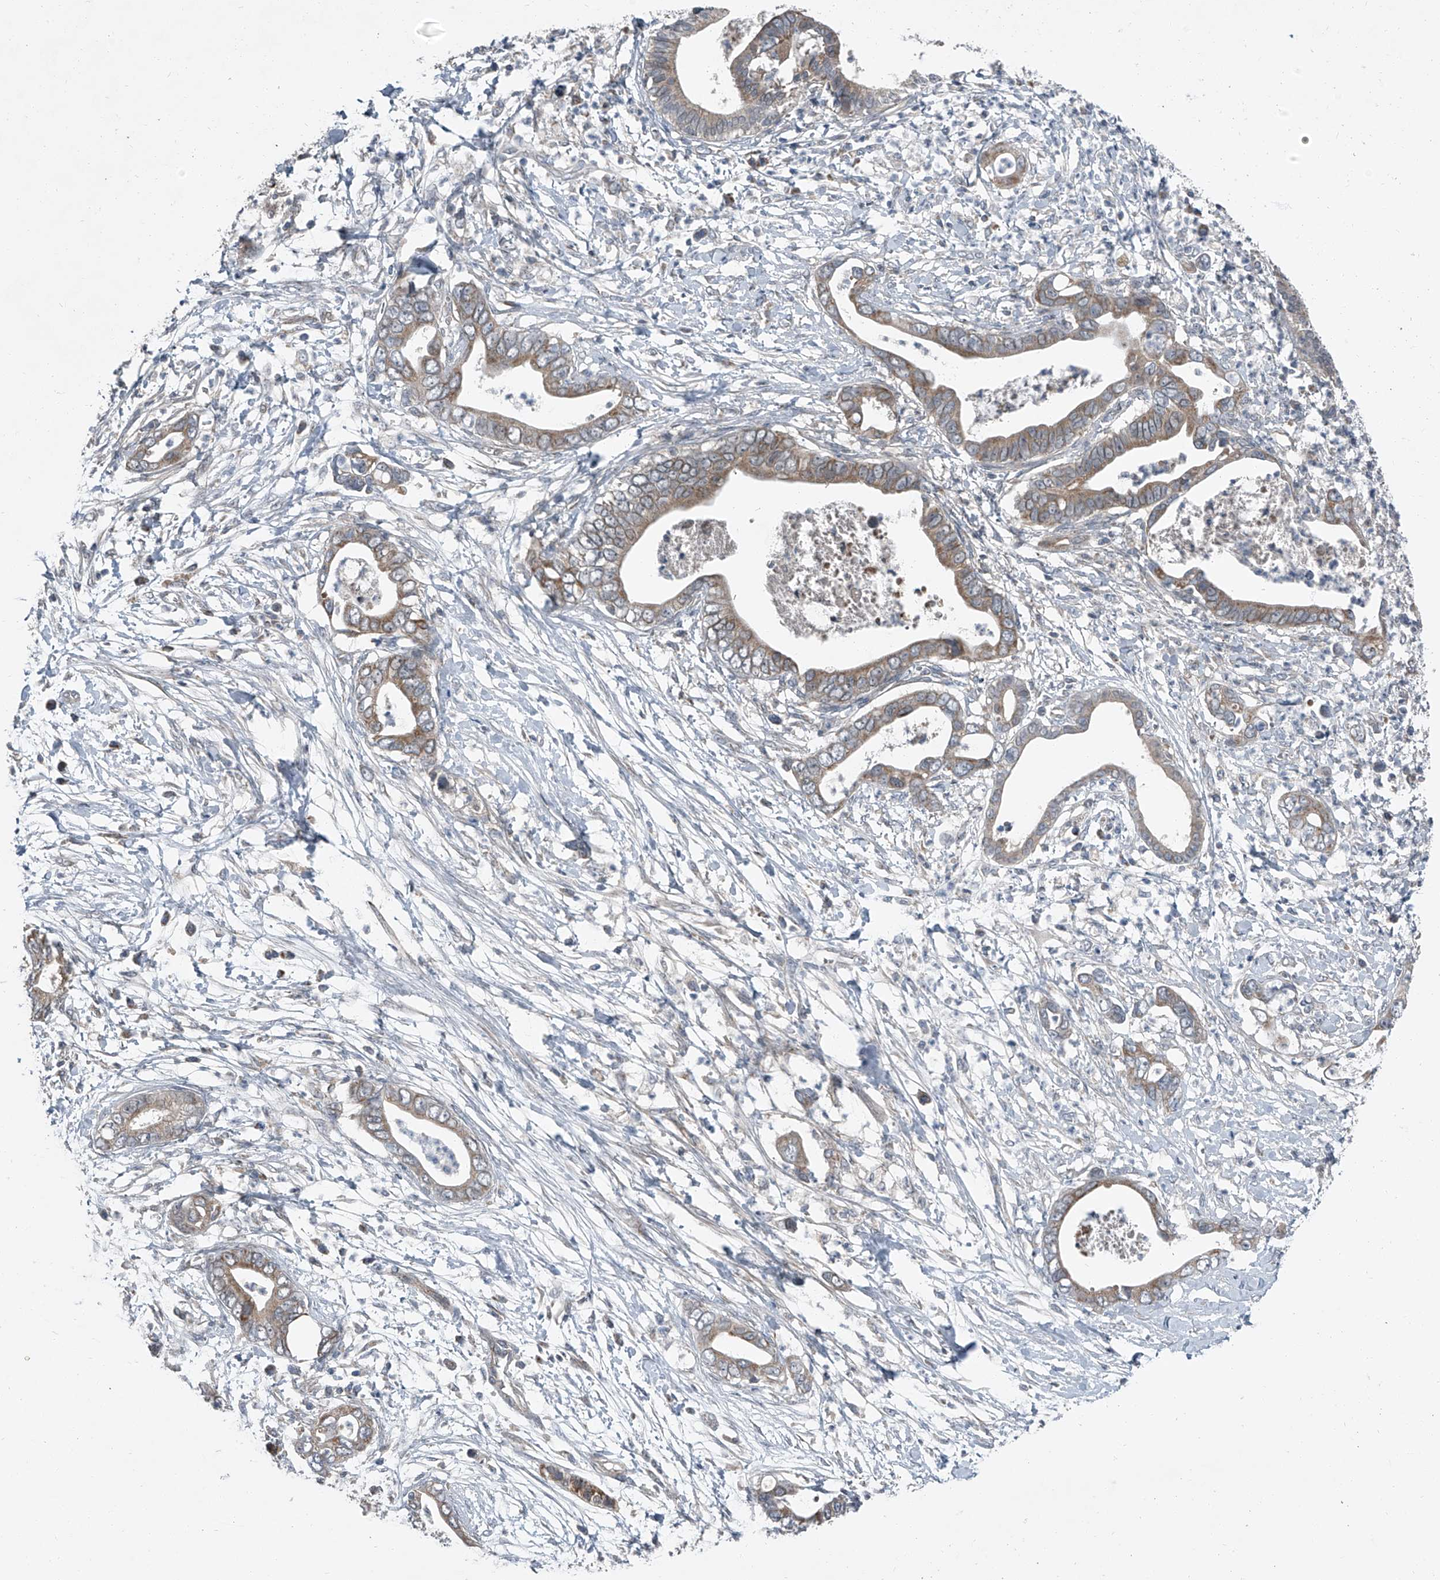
{"staining": {"intensity": "moderate", "quantity": ">75%", "location": "cytoplasmic/membranous"}, "tissue": "pancreatic cancer", "cell_type": "Tumor cells", "image_type": "cancer", "snomed": [{"axis": "morphology", "description": "Adenocarcinoma, NOS"}, {"axis": "topography", "description": "Pancreas"}], "caption": "Human adenocarcinoma (pancreatic) stained with a brown dye demonstrates moderate cytoplasmic/membranous positive expression in about >75% of tumor cells.", "gene": "CHRNA7", "patient": {"sex": "male", "age": 75}}